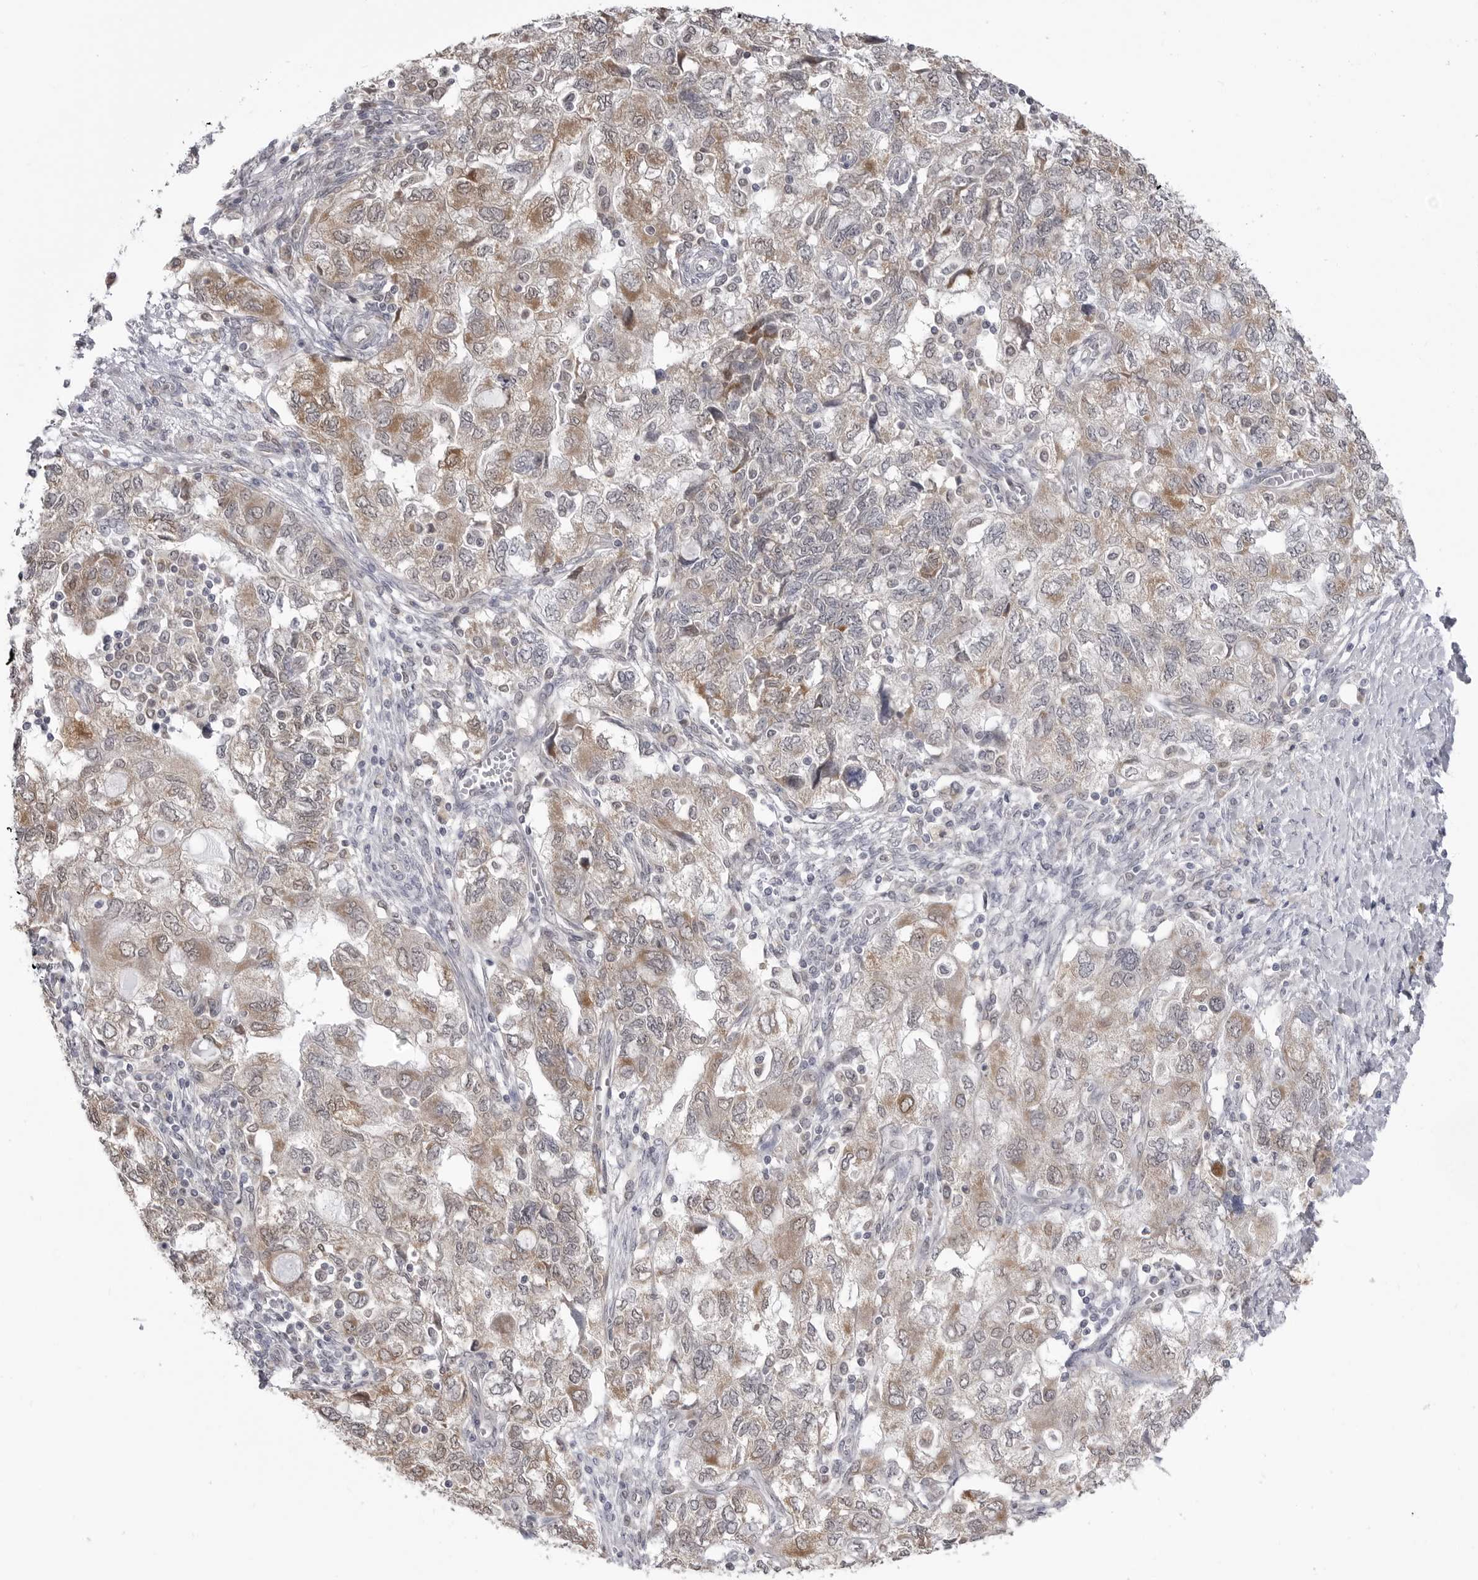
{"staining": {"intensity": "moderate", "quantity": ">75%", "location": "cytoplasmic/membranous"}, "tissue": "ovarian cancer", "cell_type": "Tumor cells", "image_type": "cancer", "snomed": [{"axis": "morphology", "description": "Carcinoma, NOS"}, {"axis": "morphology", "description": "Cystadenocarcinoma, serous, NOS"}, {"axis": "topography", "description": "Ovary"}], "caption": "A medium amount of moderate cytoplasmic/membranous expression is identified in approximately >75% of tumor cells in ovarian cancer (carcinoma) tissue.", "gene": "FH", "patient": {"sex": "female", "age": 69}}